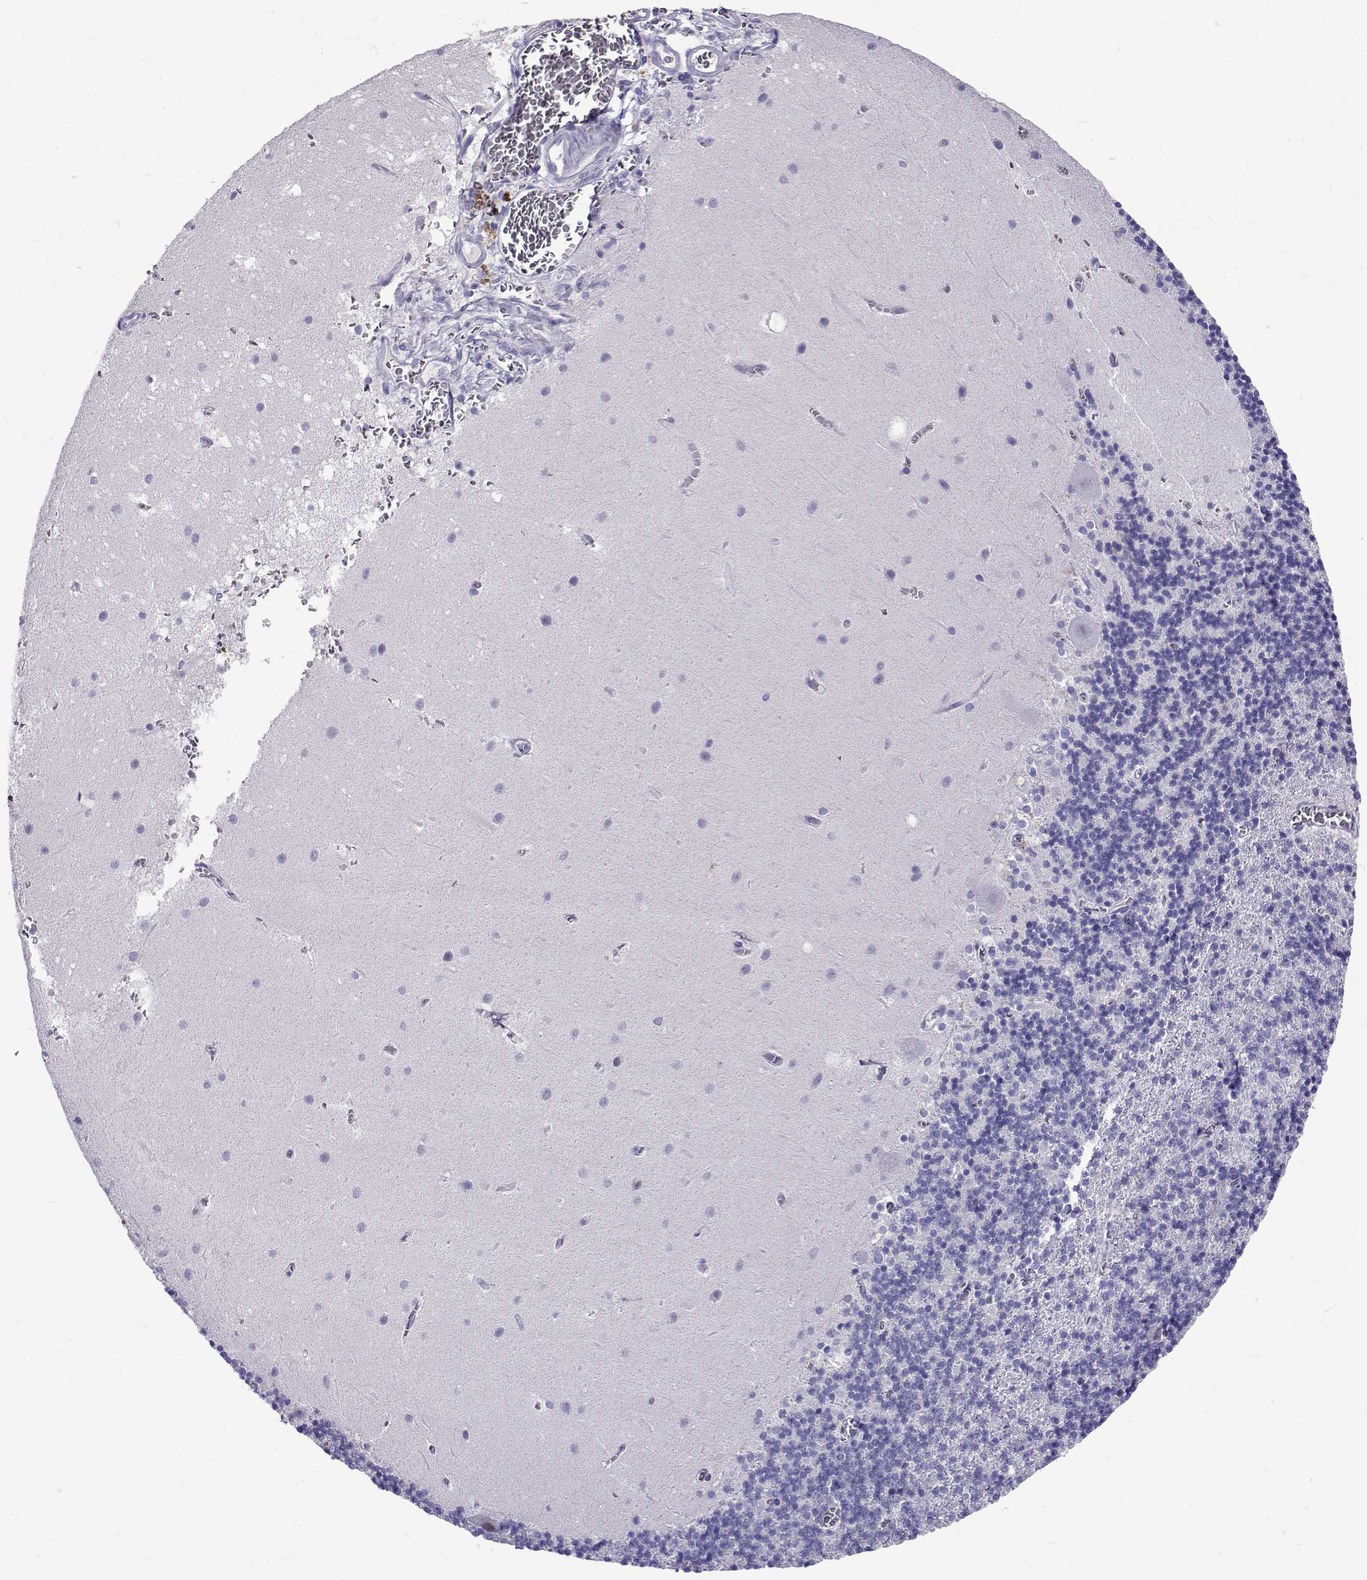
{"staining": {"intensity": "negative", "quantity": "none", "location": "none"}, "tissue": "cerebellum", "cell_type": "Cells in granular layer", "image_type": "normal", "snomed": [{"axis": "morphology", "description": "Normal tissue, NOS"}, {"axis": "topography", "description": "Cerebellum"}], "caption": "This photomicrograph is of benign cerebellum stained with IHC to label a protein in brown with the nuclei are counter-stained blue. There is no positivity in cells in granular layer. Nuclei are stained in blue.", "gene": "IGSF1", "patient": {"sex": "male", "age": 70}}